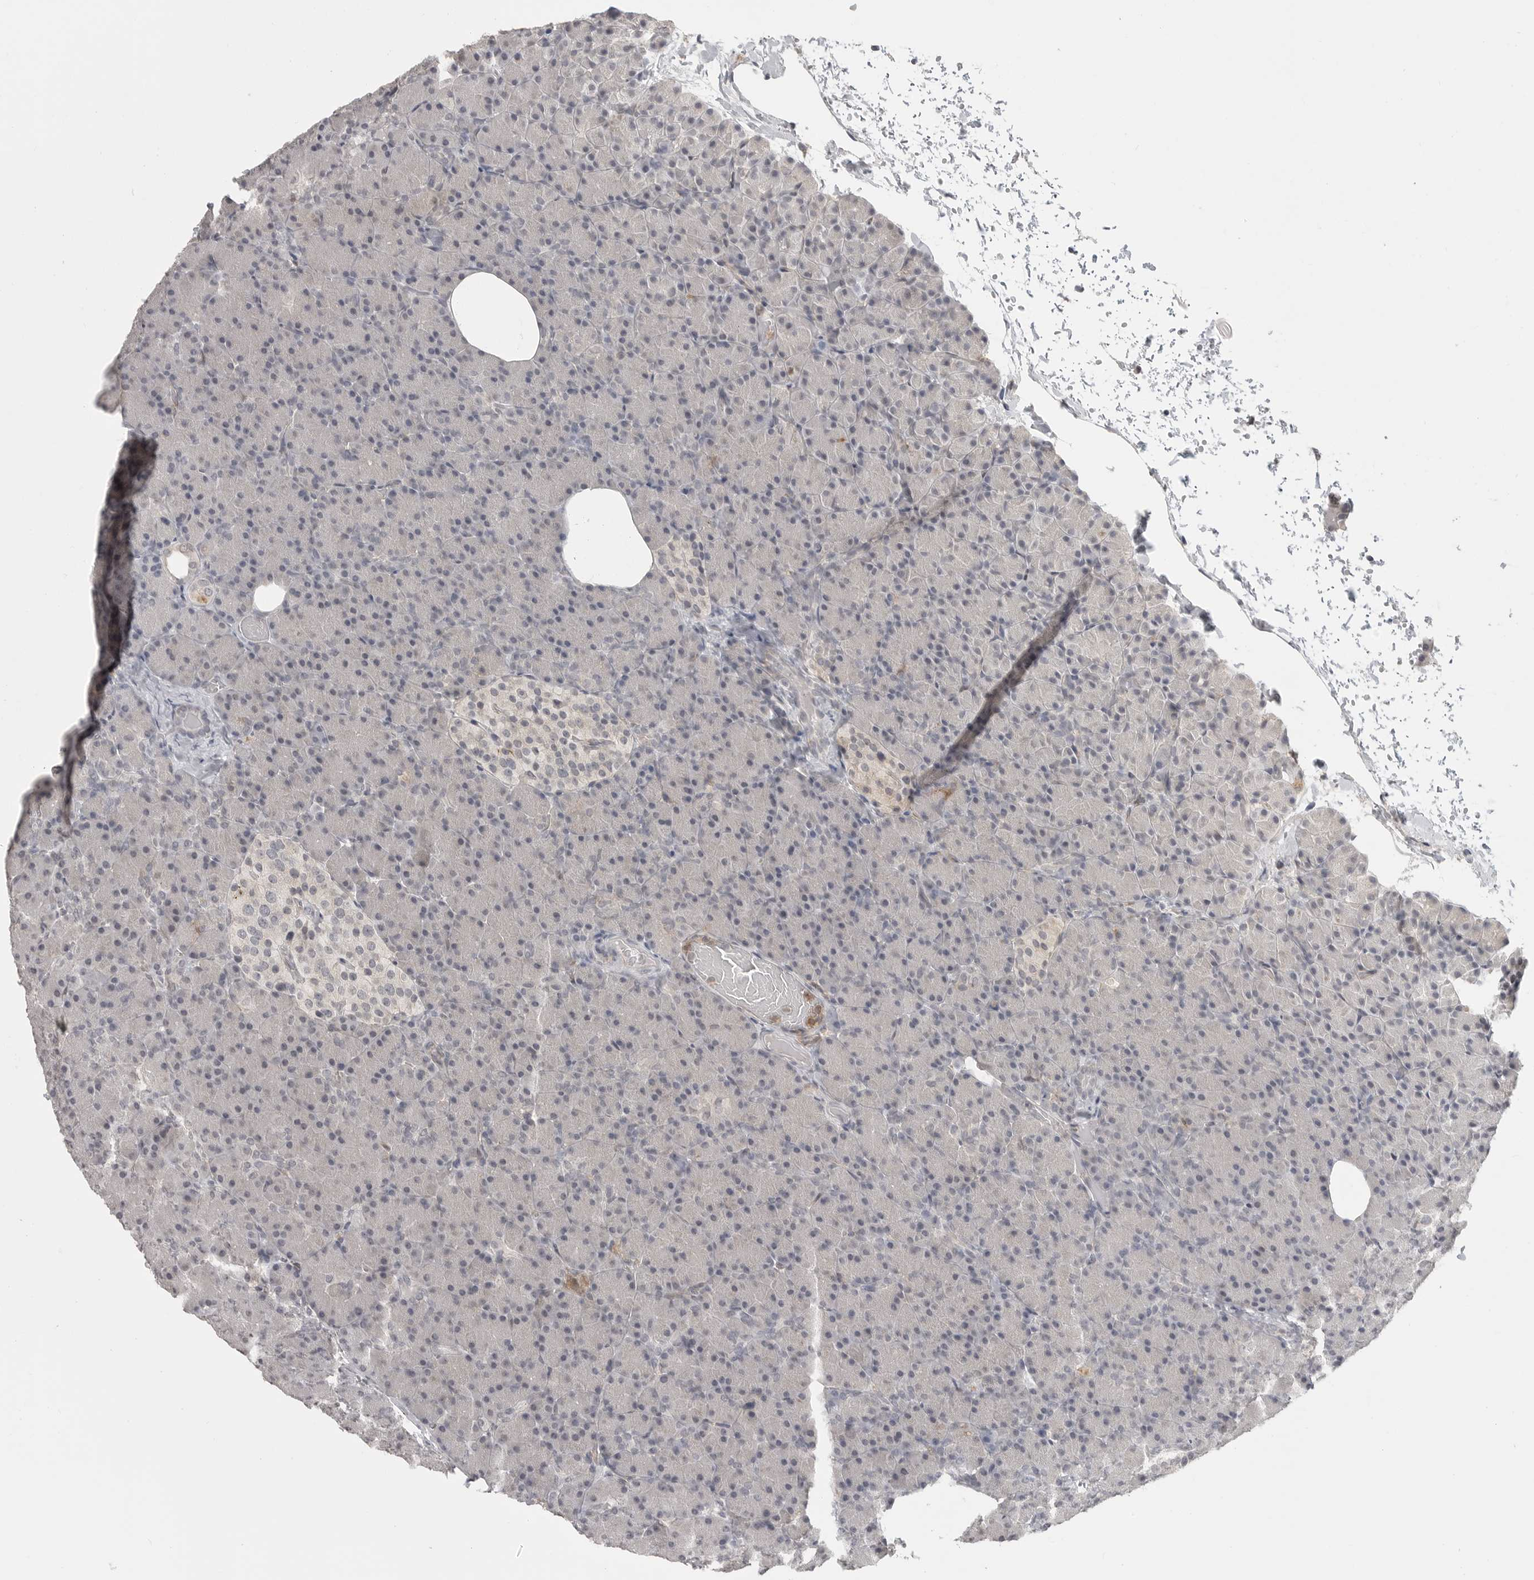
{"staining": {"intensity": "weak", "quantity": "<25%", "location": "cytoplasmic/membranous"}, "tissue": "pancreas", "cell_type": "Exocrine glandular cells", "image_type": "normal", "snomed": [{"axis": "morphology", "description": "Normal tissue, NOS"}, {"axis": "topography", "description": "Pancreas"}], "caption": "IHC micrograph of benign pancreas: pancreas stained with DAB (3,3'-diaminobenzidine) reveals no significant protein staining in exocrine glandular cells. Nuclei are stained in blue.", "gene": "IFNGR1", "patient": {"sex": "female", "age": 43}}